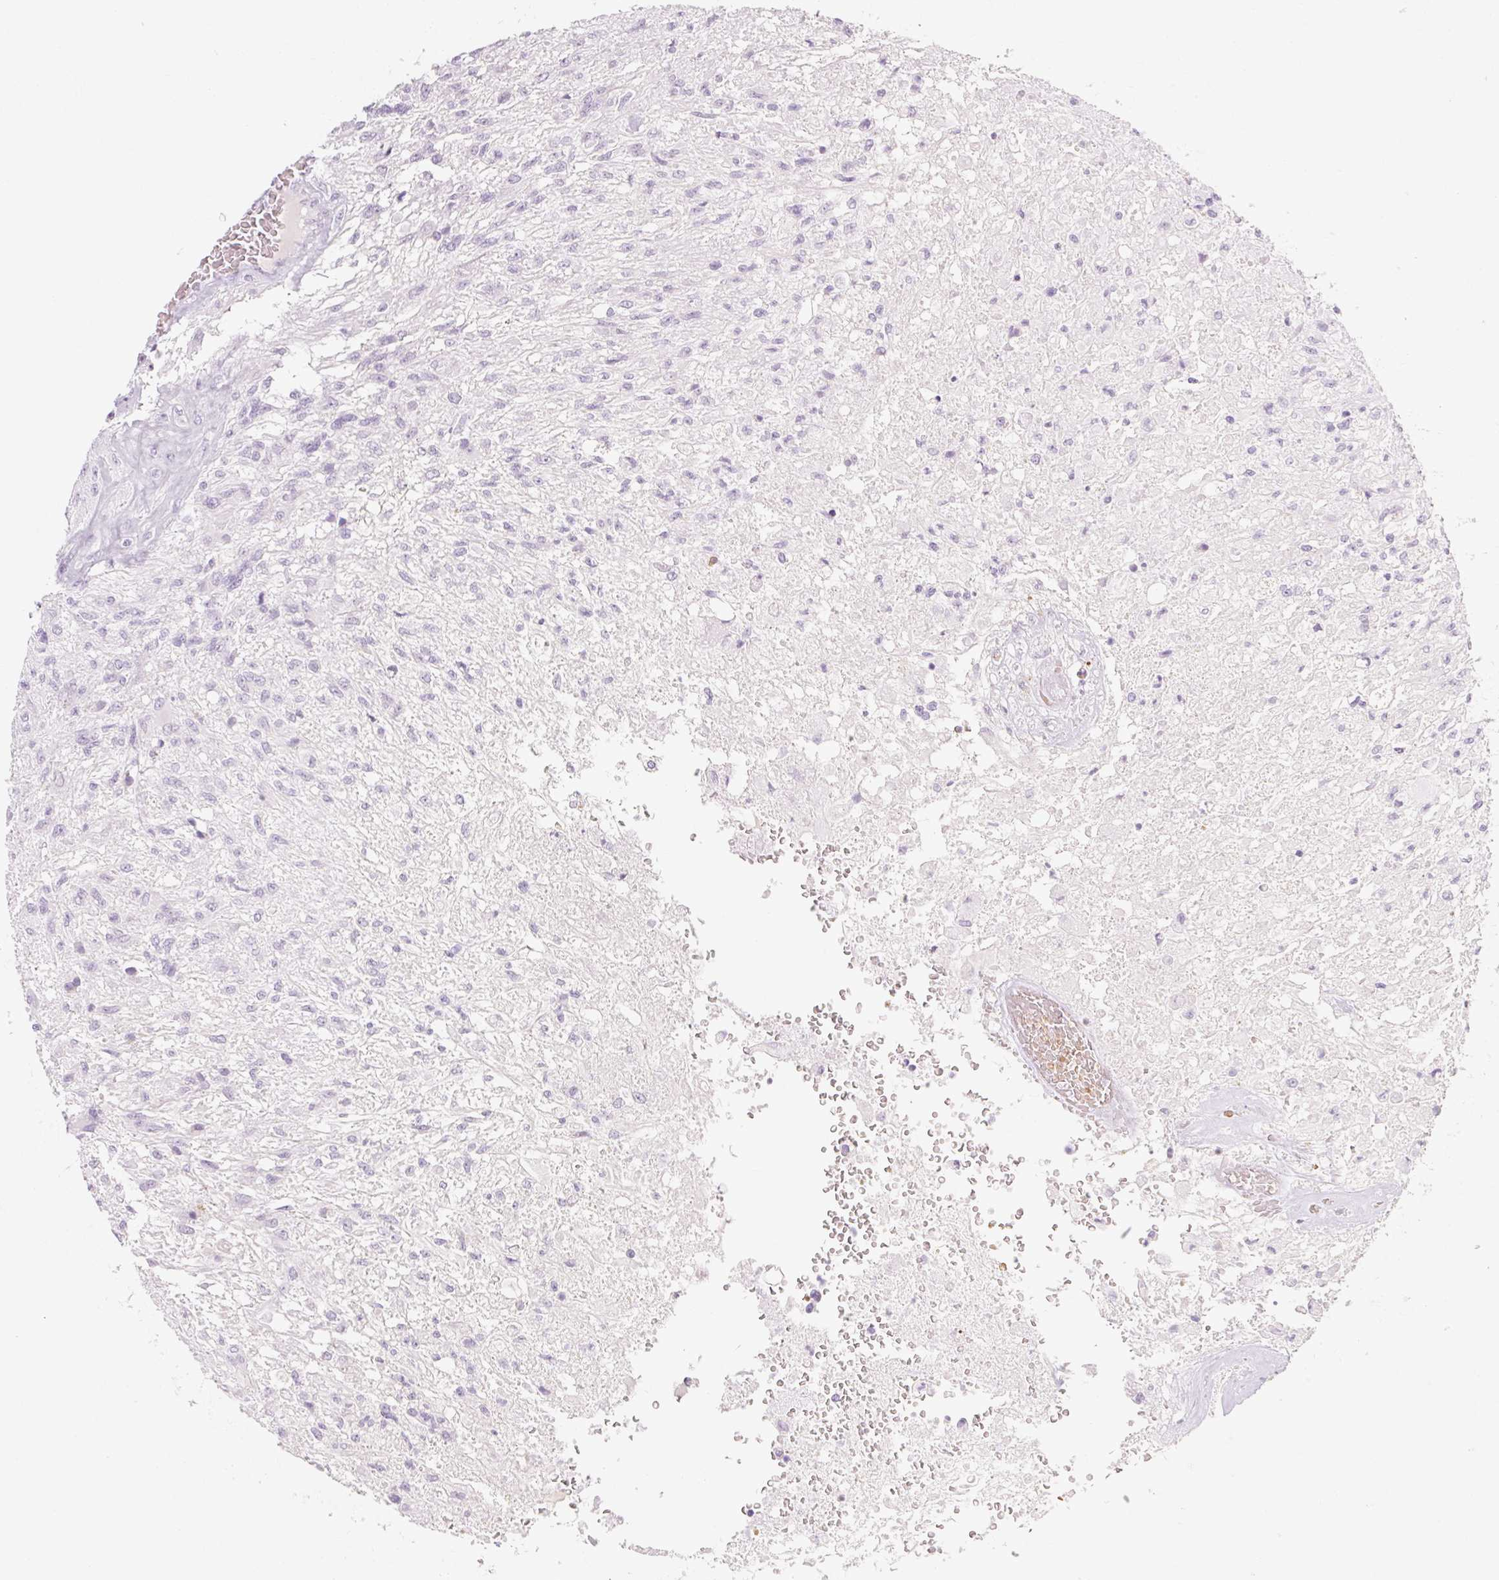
{"staining": {"intensity": "negative", "quantity": "none", "location": "none"}, "tissue": "glioma", "cell_type": "Tumor cells", "image_type": "cancer", "snomed": [{"axis": "morphology", "description": "Glioma, malignant, High grade"}, {"axis": "topography", "description": "Brain"}], "caption": "IHC image of neoplastic tissue: glioma stained with DAB demonstrates no significant protein staining in tumor cells.", "gene": "TAF1L", "patient": {"sex": "male", "age": 56}}